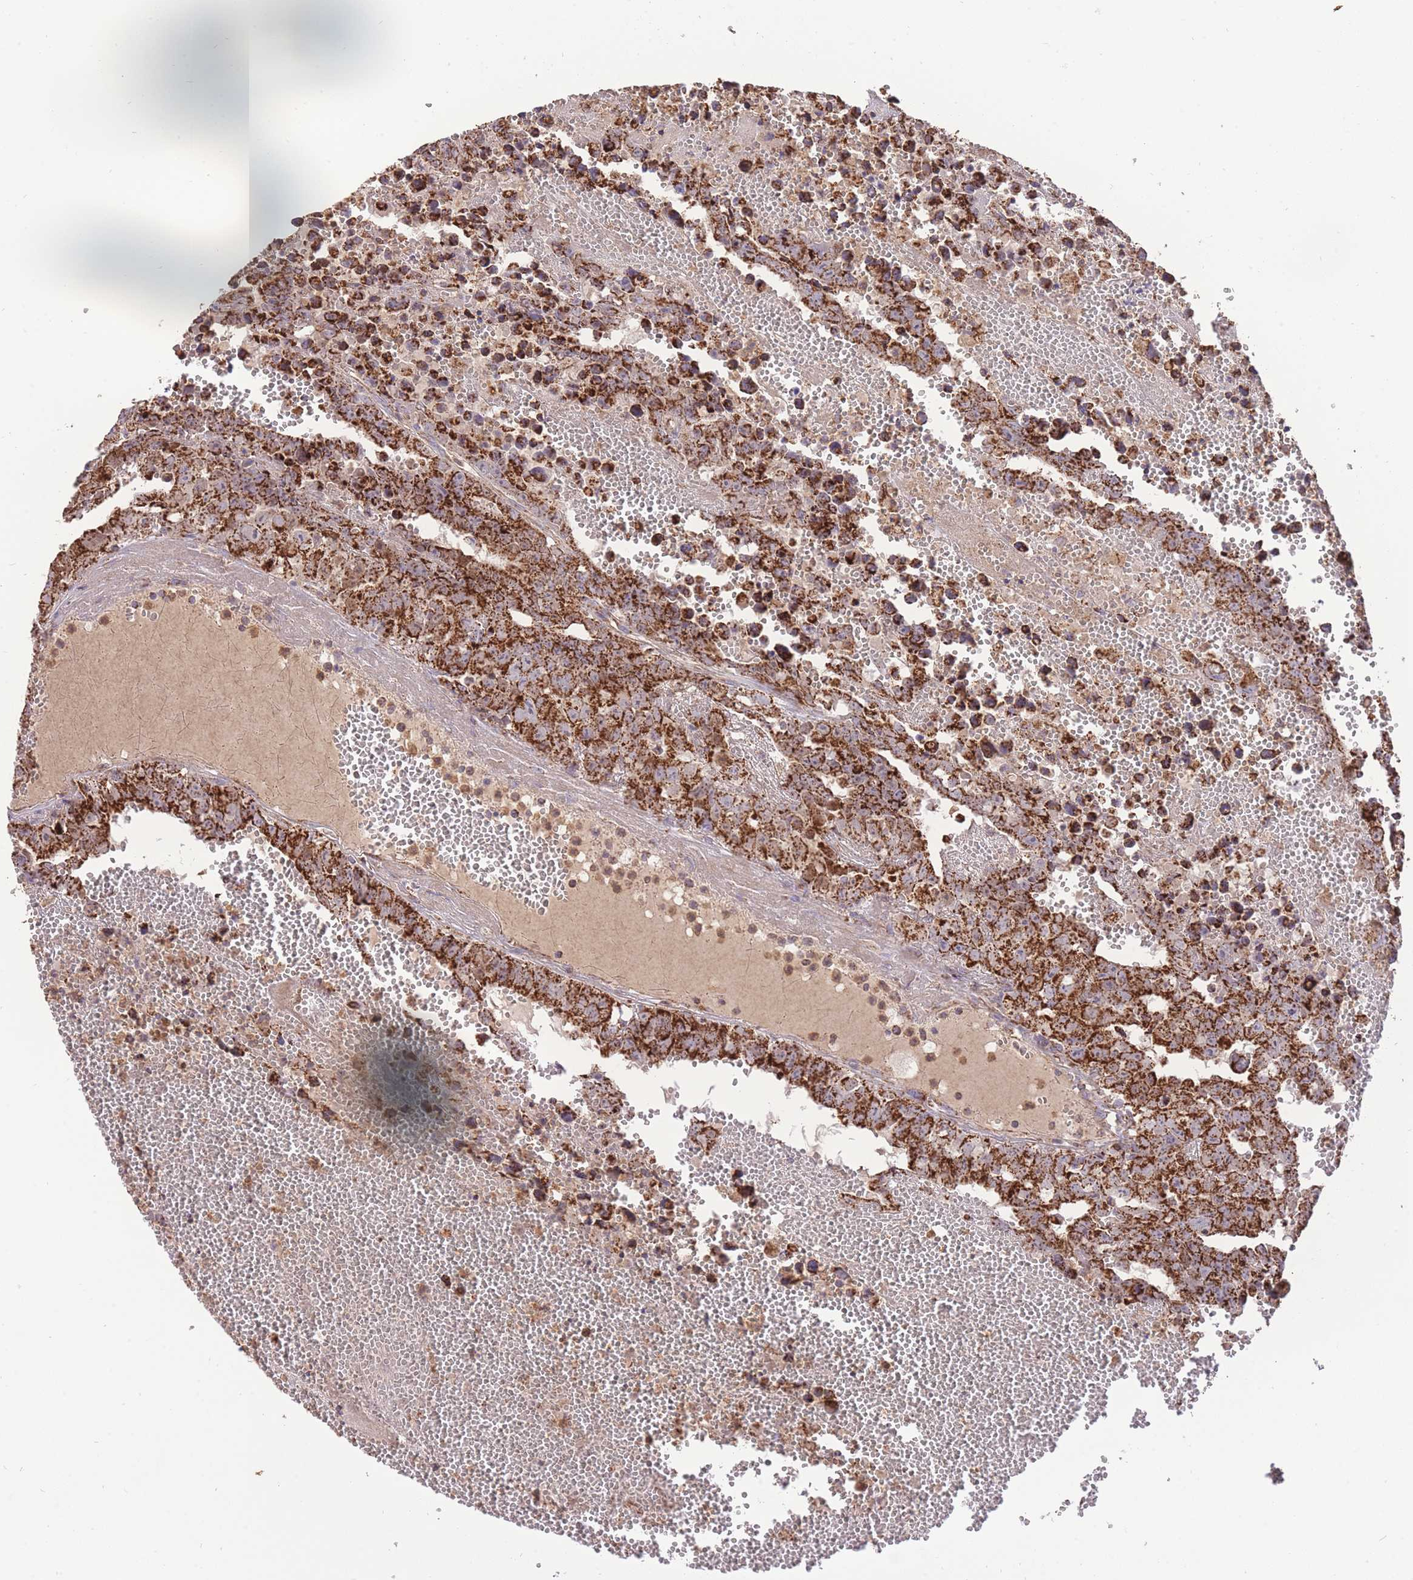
{"staining": {"intensity": "strong", "quantity": ">75%", "location": "cytoplasmic/membranous"}, "tissue": "testis cancer", "cell_type": "Tumor cells", "image_type": "cancer", "snomed": [{"axis": "morphology", "description": "Carcinoma, Embryonal, NOS"}, {"axis": "topography", "description": "Testis"}], "caption": "This micrograph displays IHC staining of human testis cancer, with high strong cytoplasmic/membranous expression in about >75% of tumor cells.", "gene": "PREP", "patient": {"sex": "male", "age": 25}}